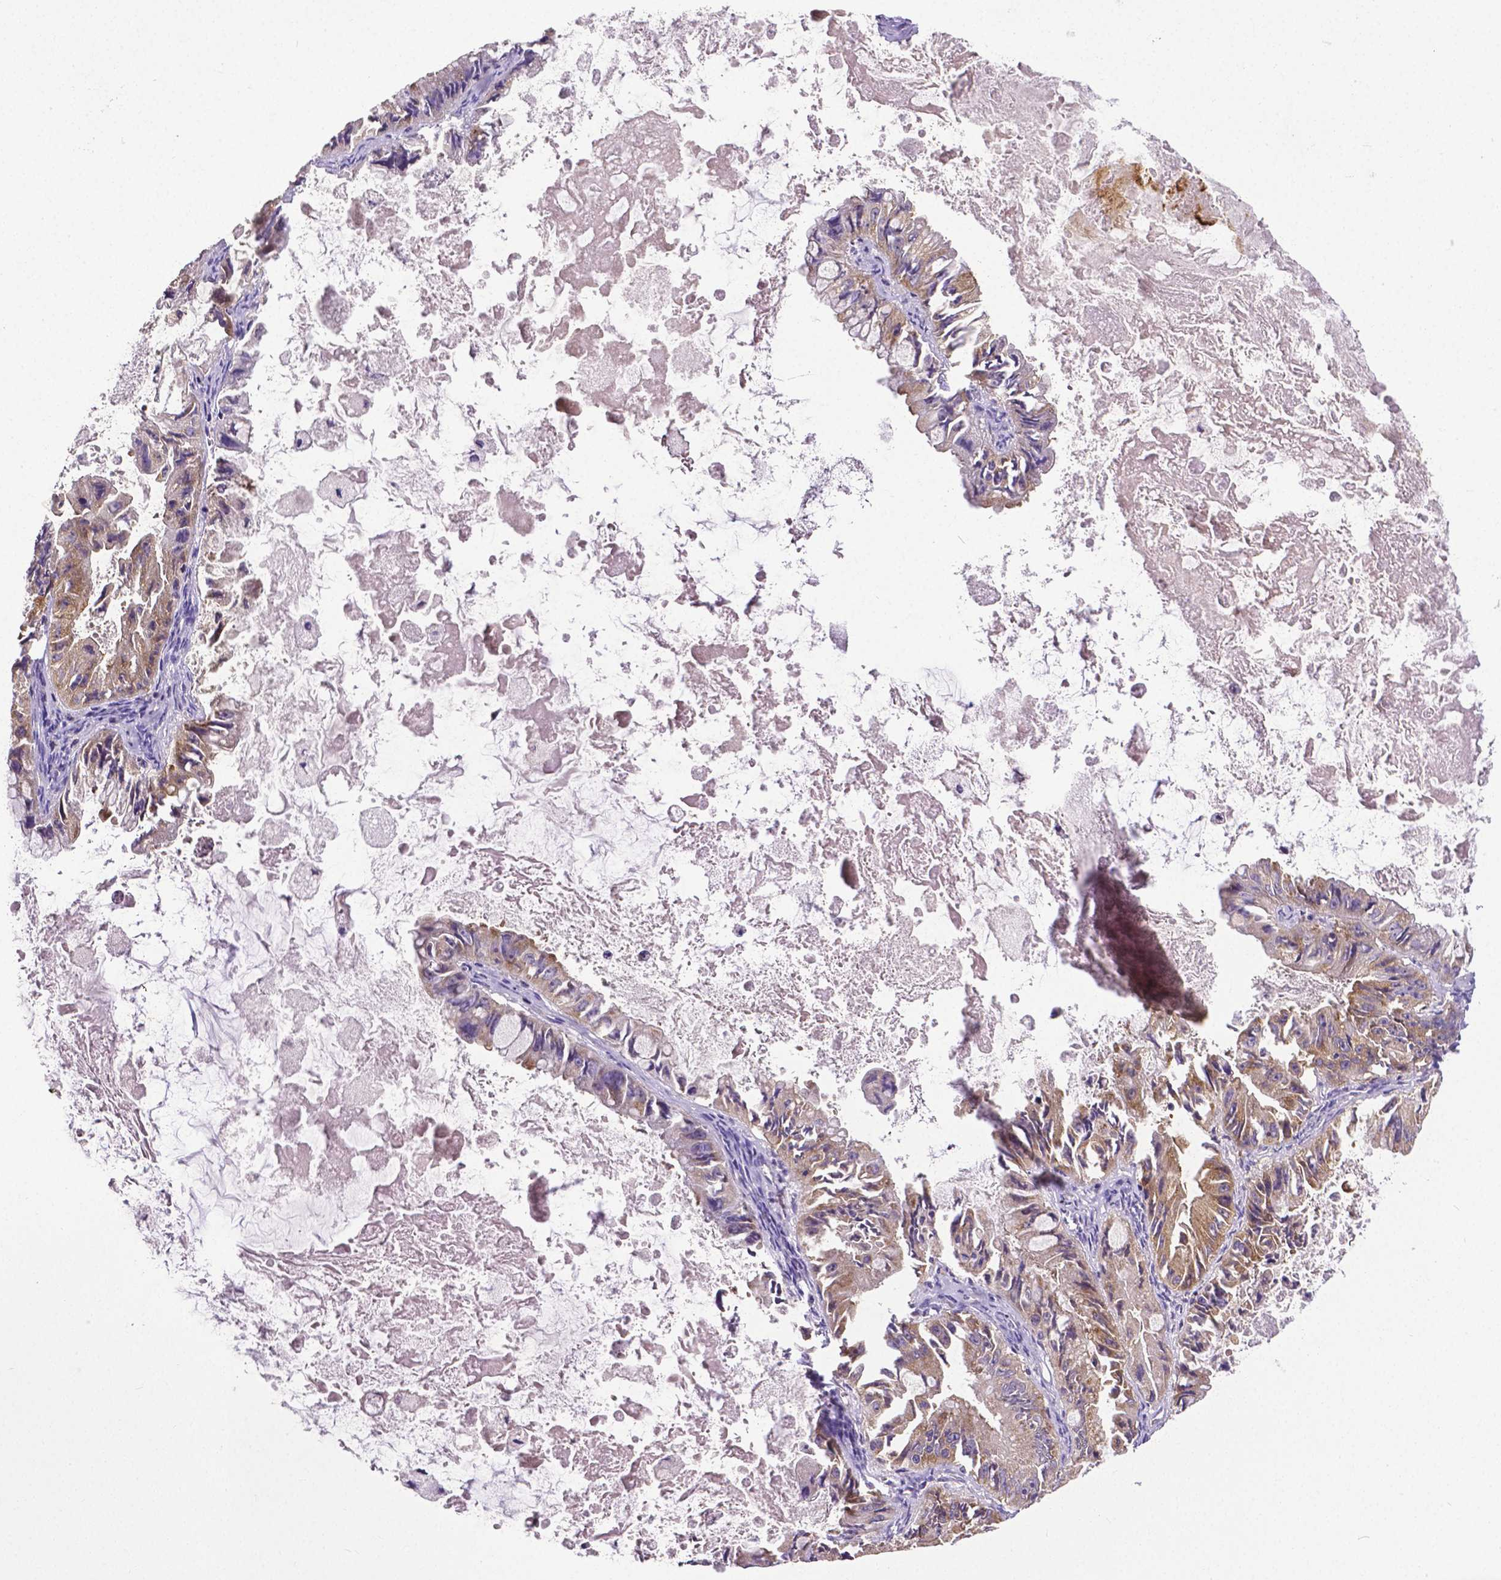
{"staining": {"intensity": "moderate", "quantity": ">75%", "location": "cytoplasmic/membranous"}, "tissue": "ovarian cancer", "cell_type": "Tumor cells", "image_type": "cancer", "snomed": [{"axis": "morphology", "description": "Cystadenocarcinoma, mucinous, NOS"}, {"axis": "topography", "description": "Ovary"}], "caption": "Ovarian mucinous cystadenocarcinoma stained with a protein marker displays moderate staining in tumor cells.", "gene": "DICER1", "patient": {"sex": "female", "age": 61}}